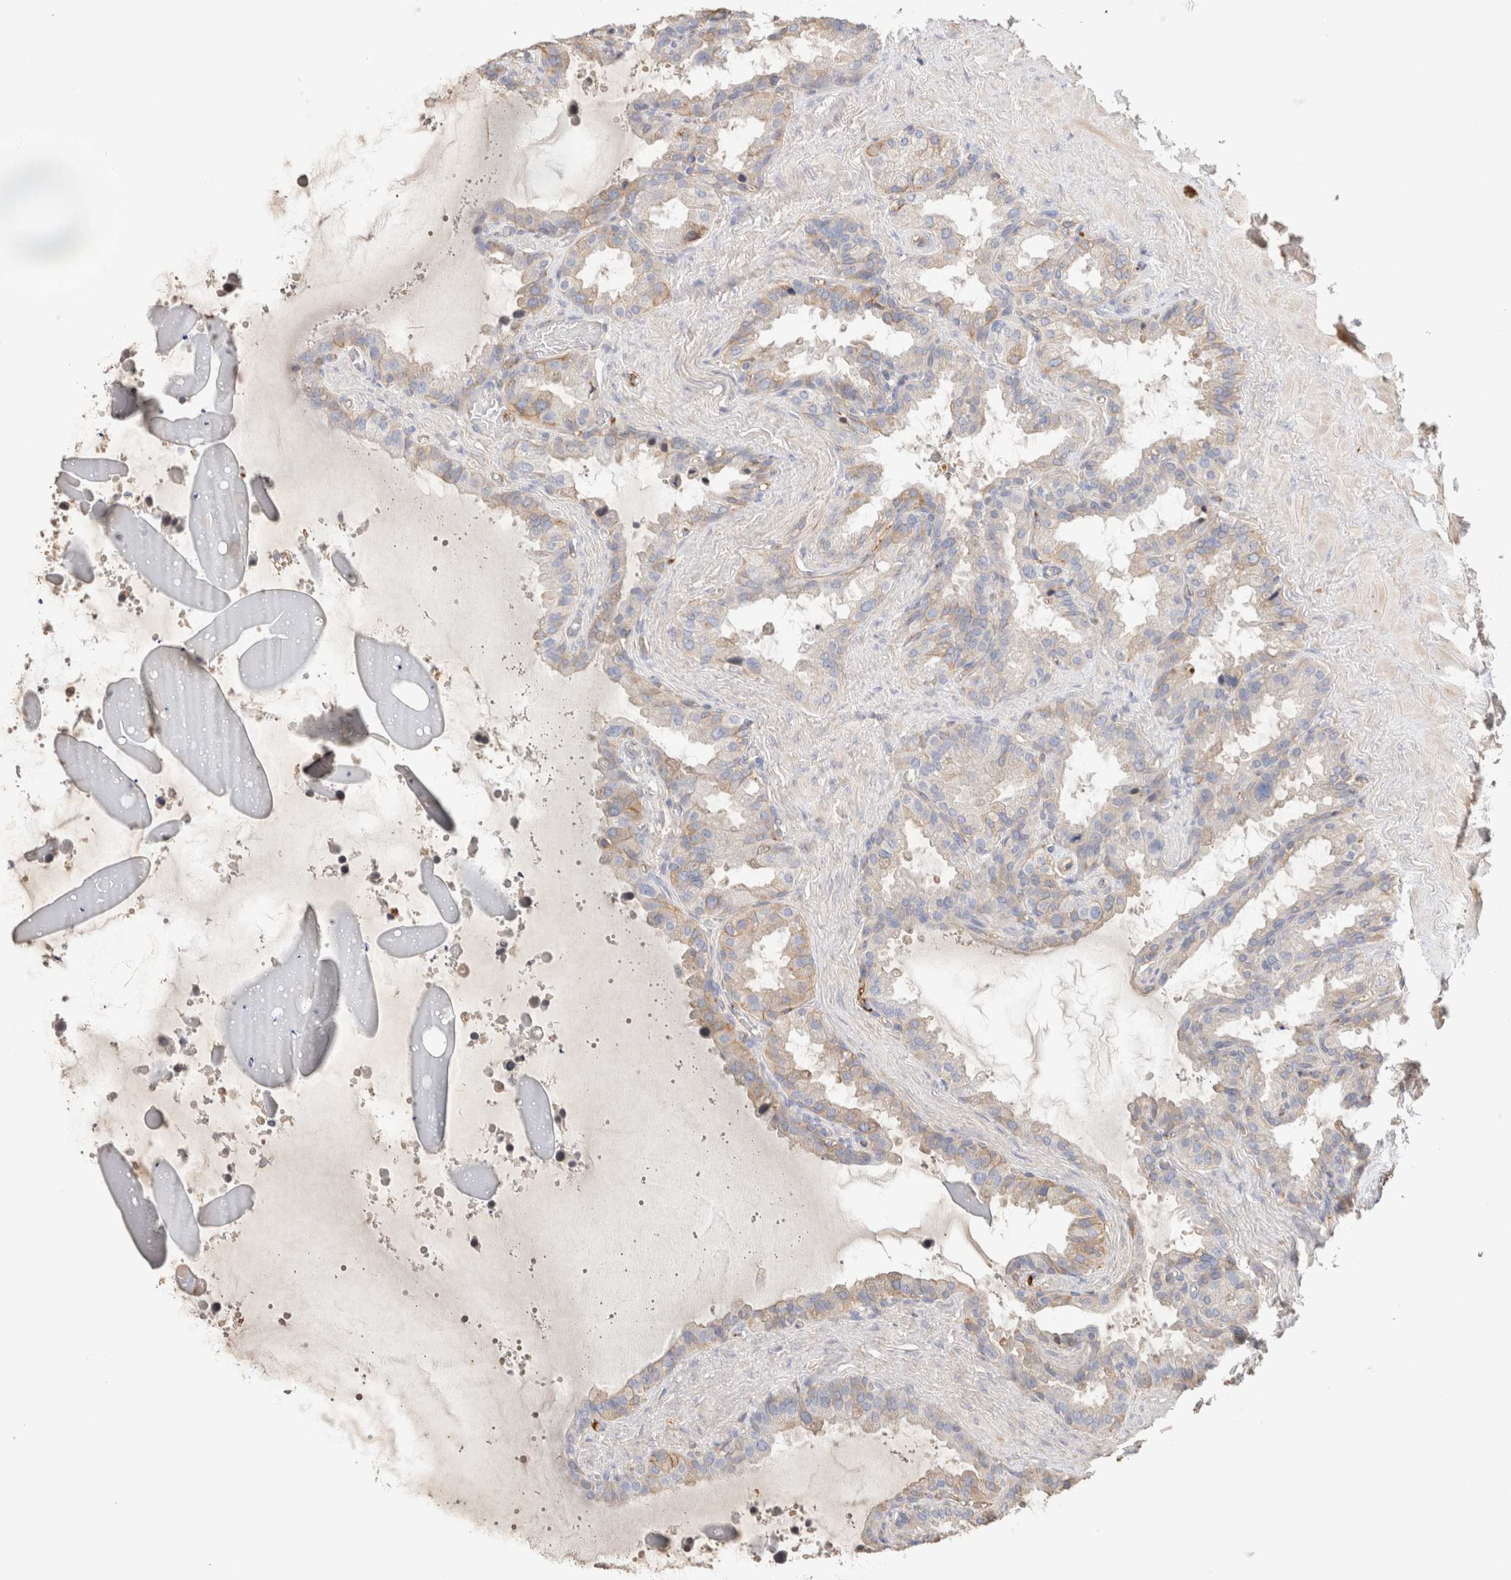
{"staining": {"intensity": "weak", "quantity": "<25%", "location": "cytoplasmic/membranous"}, "tissue": "seminal vesicle", "cell_type": "Glandular cells", "image_type": "normal", "snomed": [{"axis": "morphology", "description": "Normal tissue, NOS"}, {"axis": "topography", "description": "Seminal veicle"}], "caption": "Immunohistochemical staining of normal seminal vesicle reveals no significant positivity in glandular cells.", "gene": "PROS1", "patient": {"sex": "male", "age": 46}}